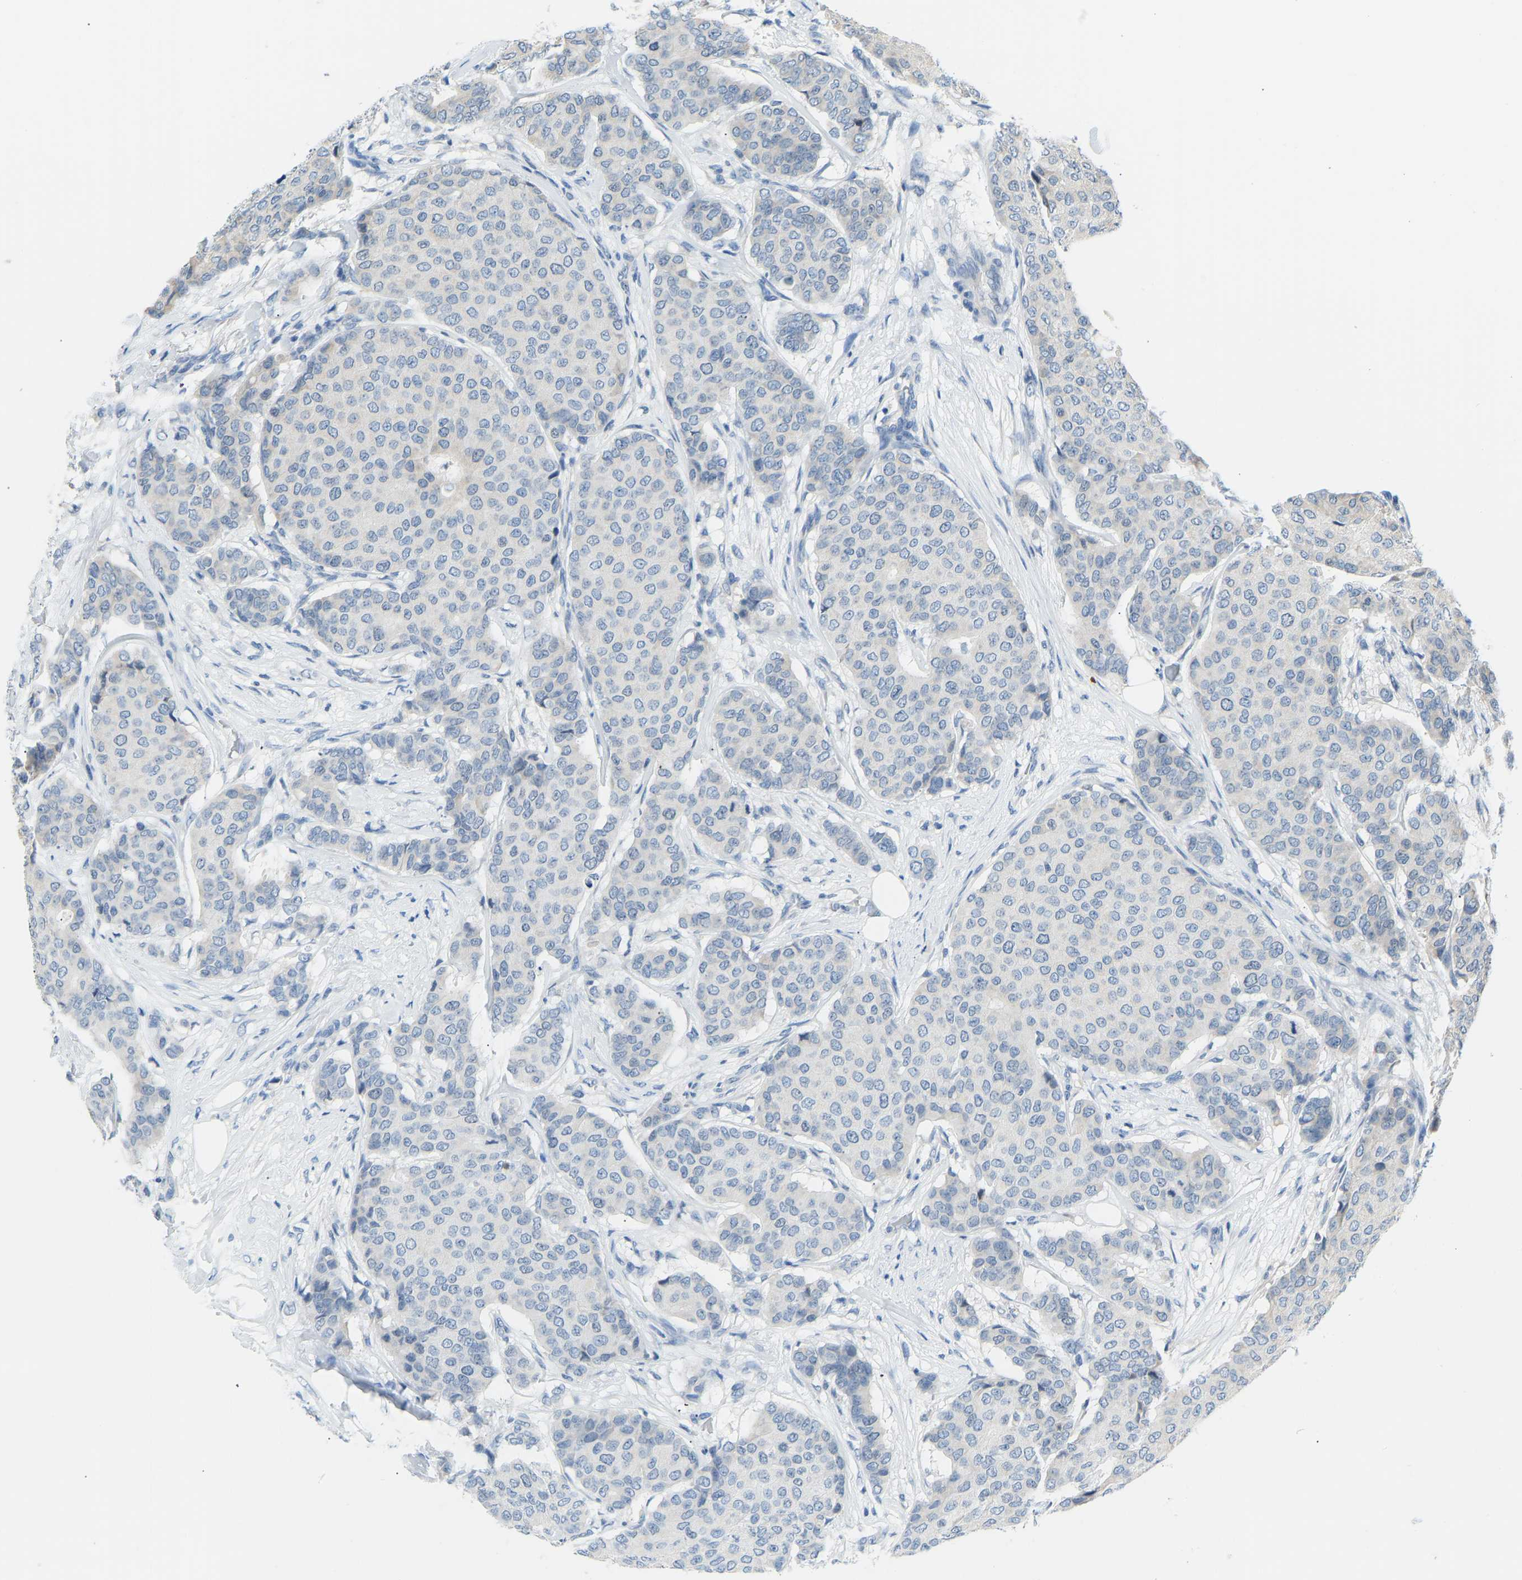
{"staining": {"intensity": "negative", "quantity": "none", "location": "none"}, "tissue": "breast cancer", "cell_type": "Tumor cells", "image_type": "cancer", "snomed": [{"axis": "morphology", "description": "Duct carcinoma"}, {"axis": "topography", "description": "Breast"}], "caption": "An immunohistochemistry image of infiltrating ductal carcinoma (breast) is shown. There is no staining in tumor cells of infiltrating ductal carcinoma (breast).", "gene": "VRK1", "patient": {"sex": "female", "age": 75}}